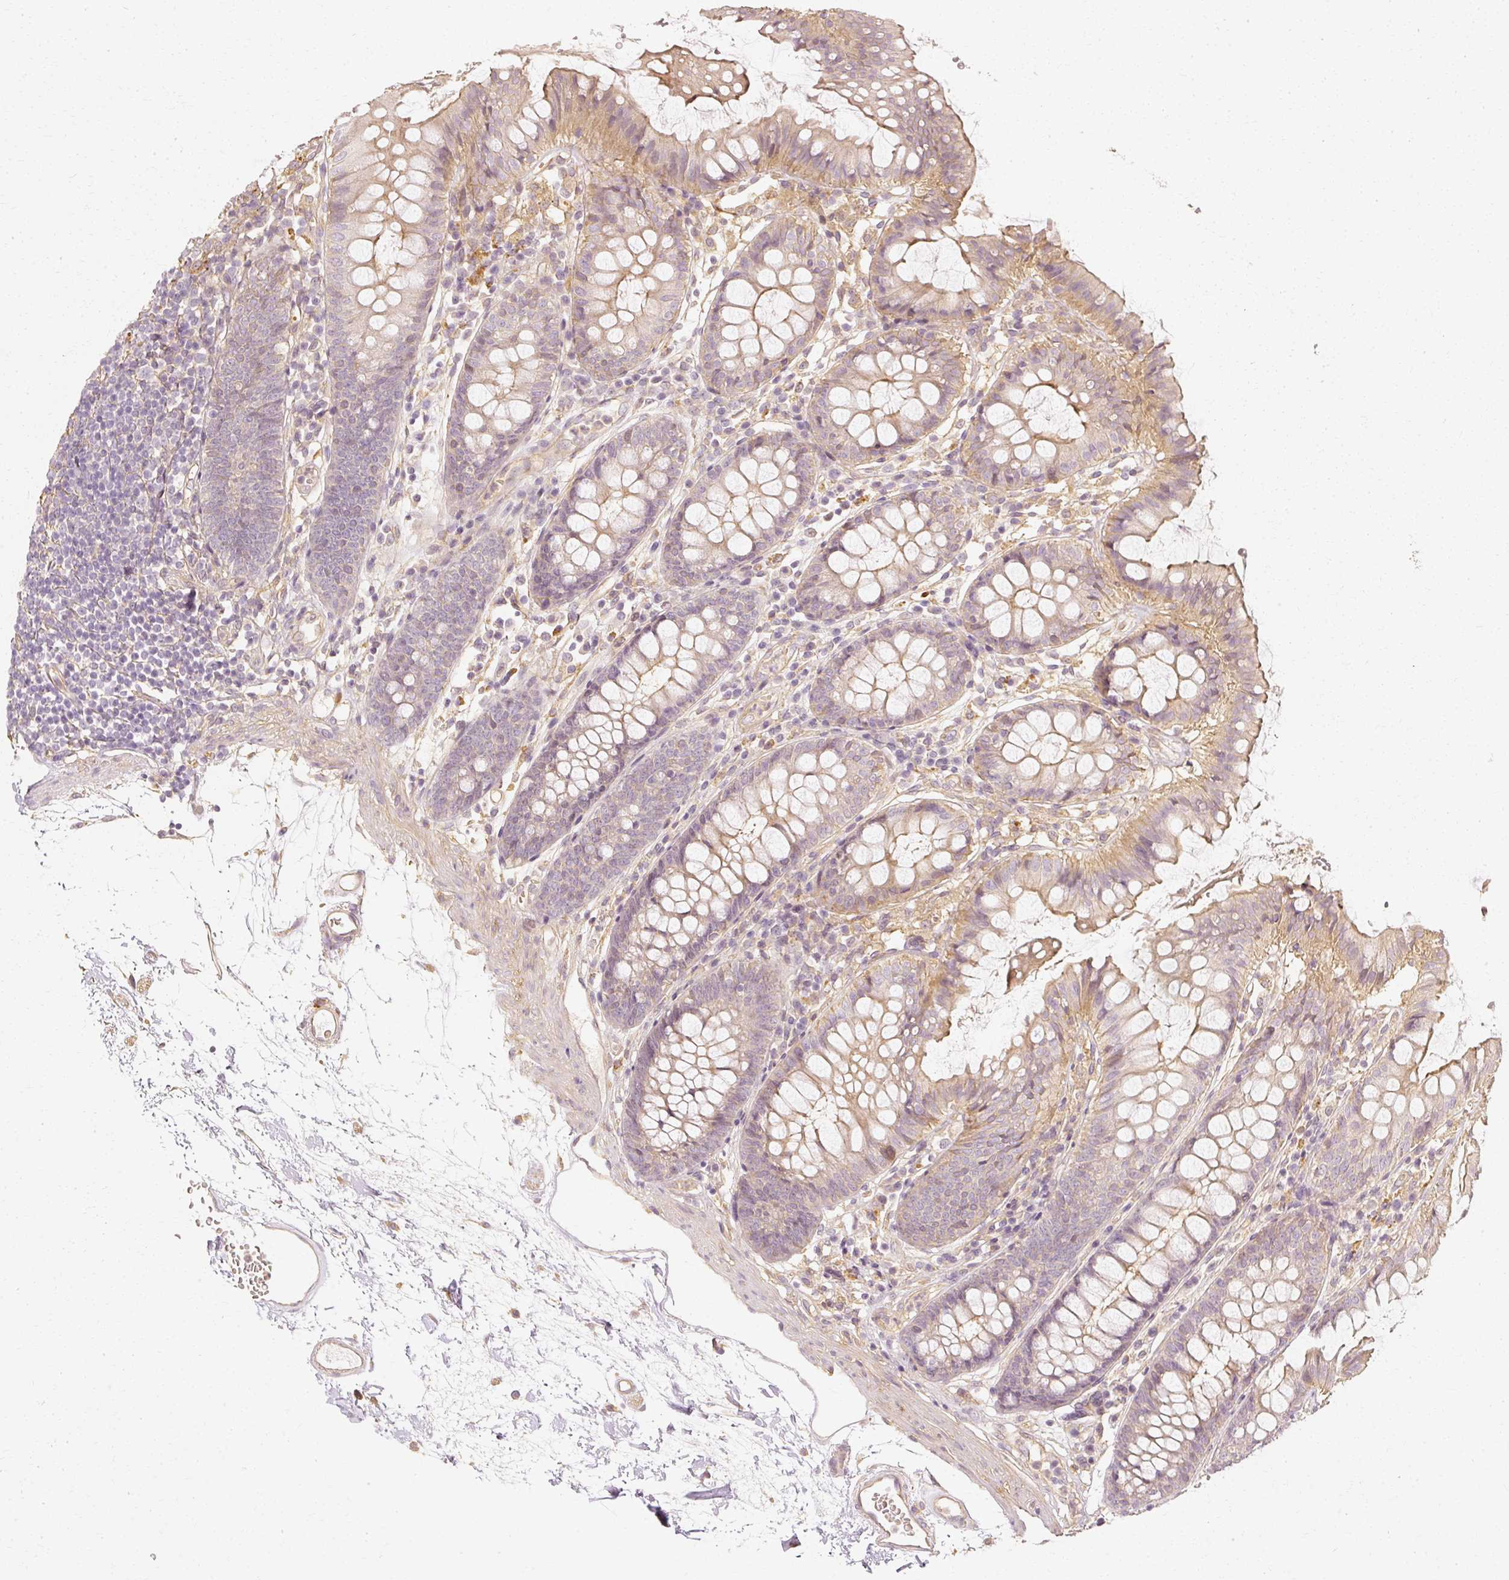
{"staining": {"intensity": "weak", "quantity": ">75%", "location": "cytoplasmic/membranous"}, "tissue": "colon", "cell_type": "Endothelial cells", "image_type": "normal", "snomed": [{"axis": "morphology", "description": "Normal tissue, NOS"}, {"axis": "topography", "description": "Colon"}], "caption": "Immunohistochemical staining of benign human colon demonstrates low levels of weak cytoplasmic/membranous staining in about >75% of endothelial cells. (IHC, brightfield microscopy, high magnification).", "gene": "GNAQ", "patient": {"sex": "female", "age": 84}}